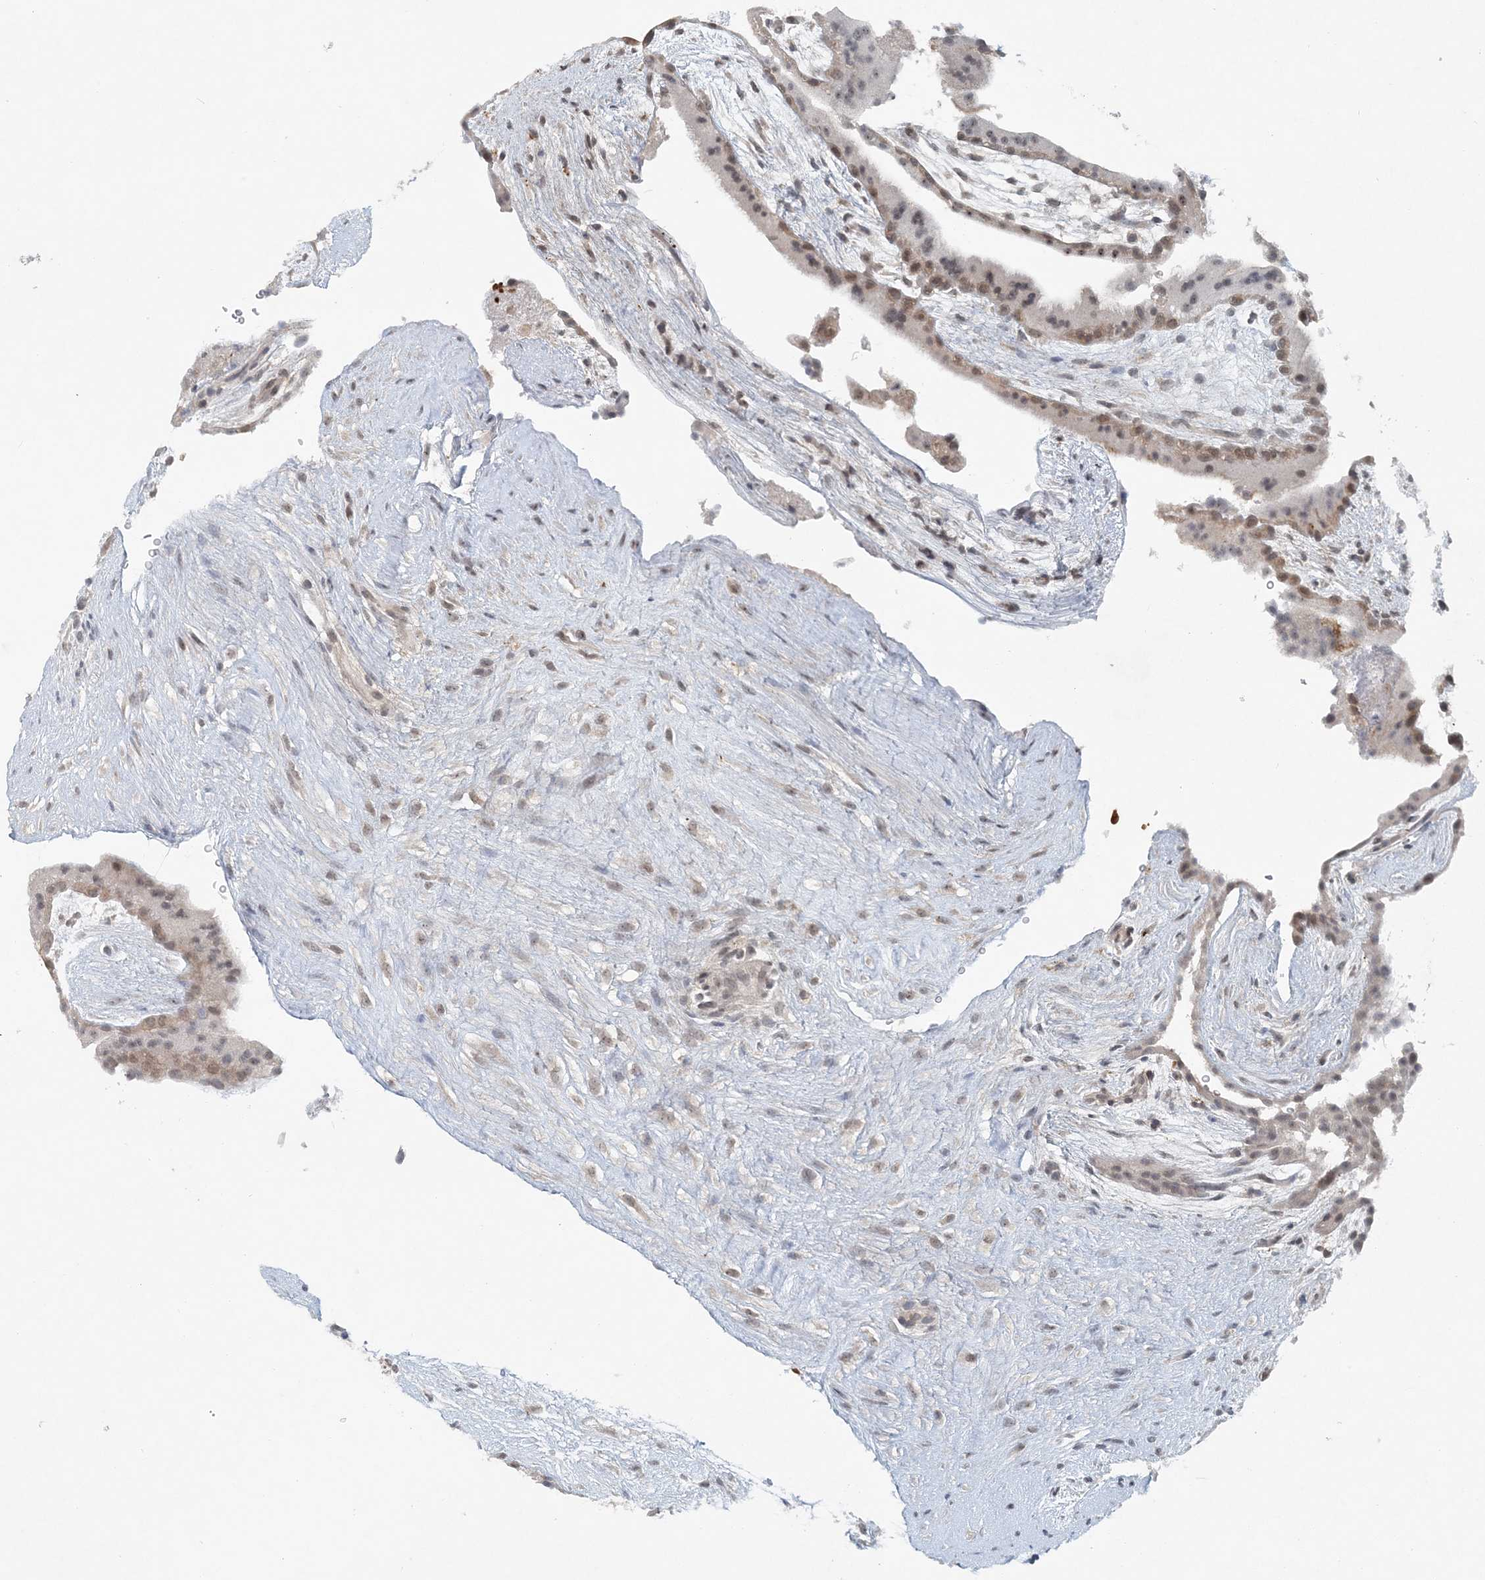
{"staining": {"intensity": "weak", "quantity": "25%-75%", "location": "cytoplasmic/membranous,nuclear"}, "tissue": "placenta", "cell_type": "Trophoblastic cells", "image_type": "normal", "snomed": [{"axis": "morphology", "description": "Normal tissue, NOS"}, {"axis": "topography", "description": "Placenta"}], "caption": "This is a histology image of immunohistochemistry staining of unremarkable placenta, which shows weak positivity in the cytoplasmic/membranous,nuclear of trophoblastic cells.", "gene": "NUP54", "patient": {"sex": "female", "age": 19}}